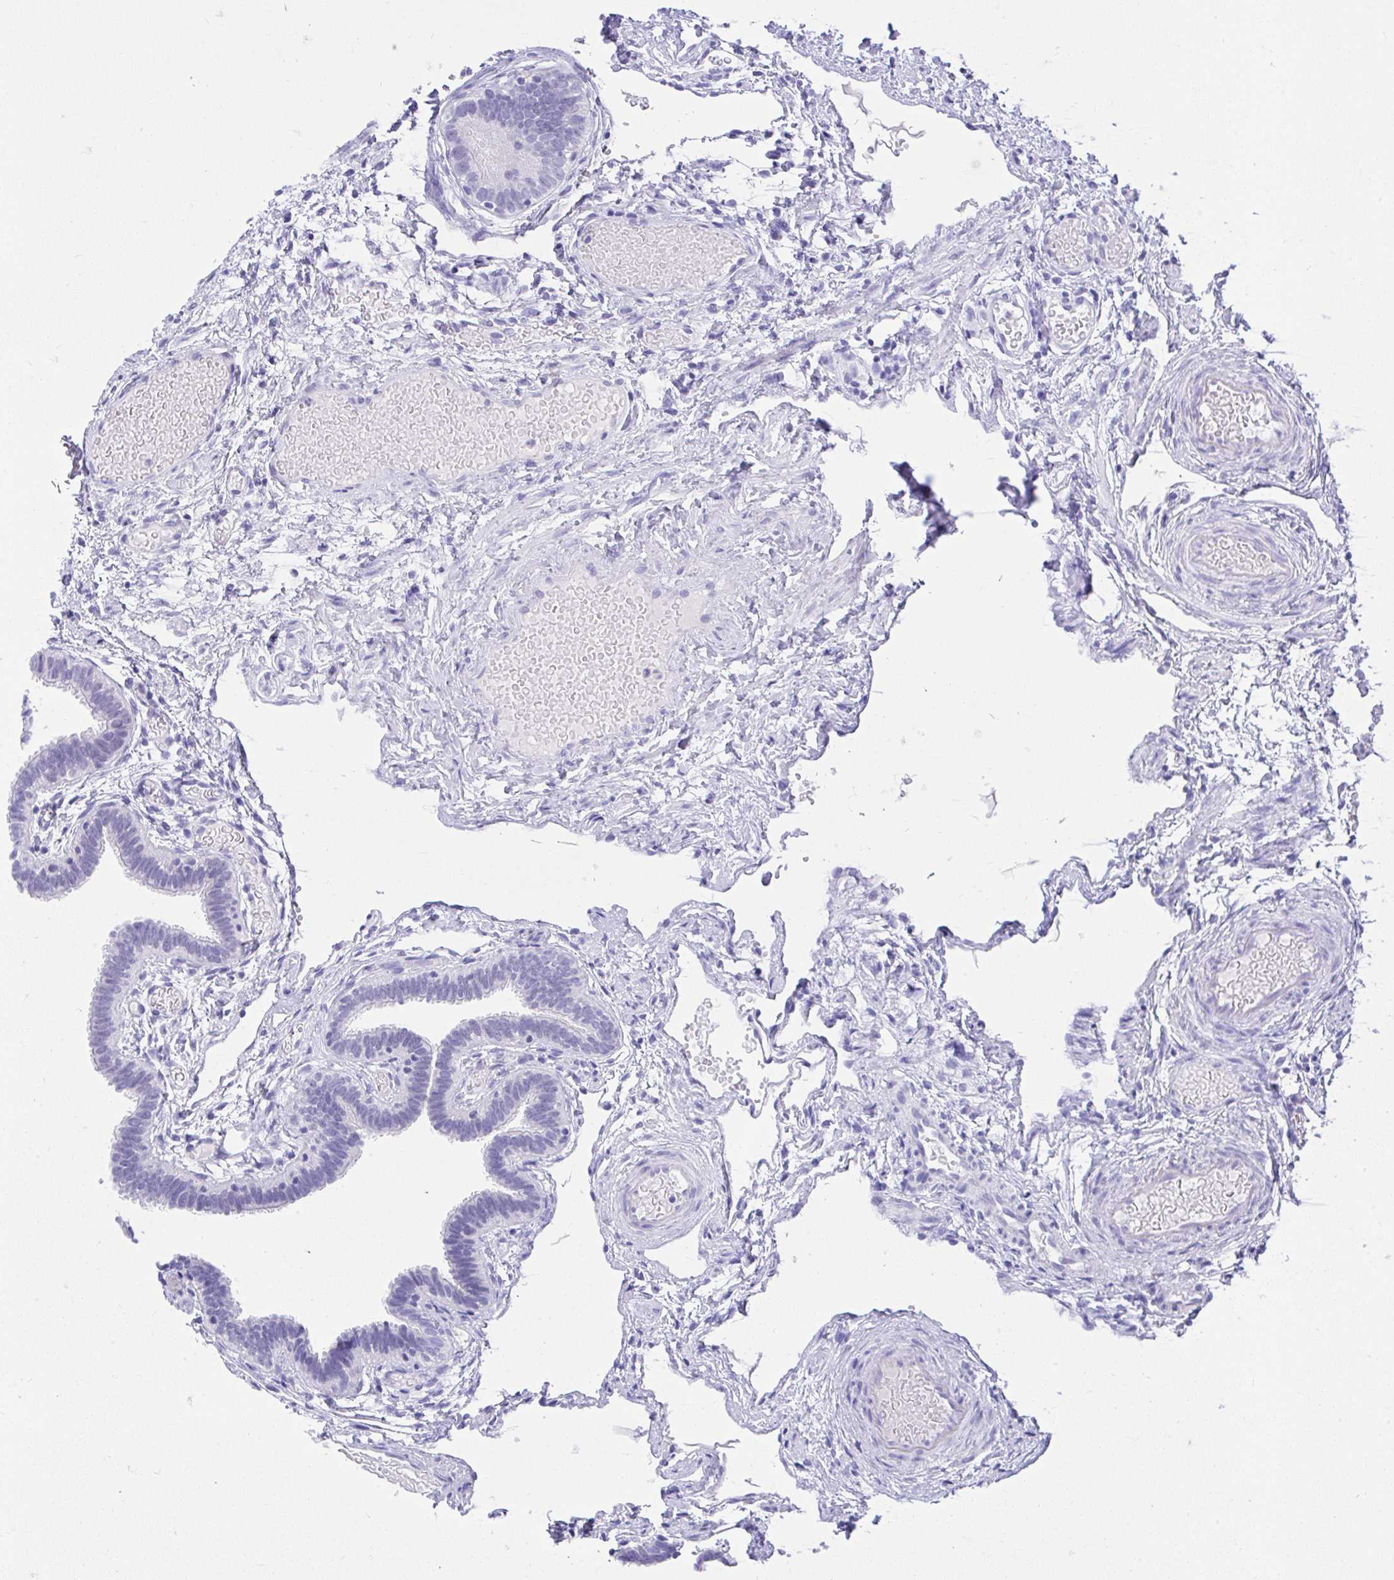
{"staining": {"intensity": "negative", "quantity": "none", "location": "none"}, "tissue": "fallopian tube", "cell_type": "Glandular cells", "image_type": "normal", "snomed": [{"axis": "morphology", "description": "Normal tissue, NOS"}, {"axis": "topography", "description": "Fallopian tube"}], "caption": "This image is of normal fallopian tube stained with immunohistochemistry to label a protein in brown with the nuclei are counter-stained blue. There is no staining in glandular cells.", "gene": "MS4A12", "patient": {"sex": "female", "age": 37}}